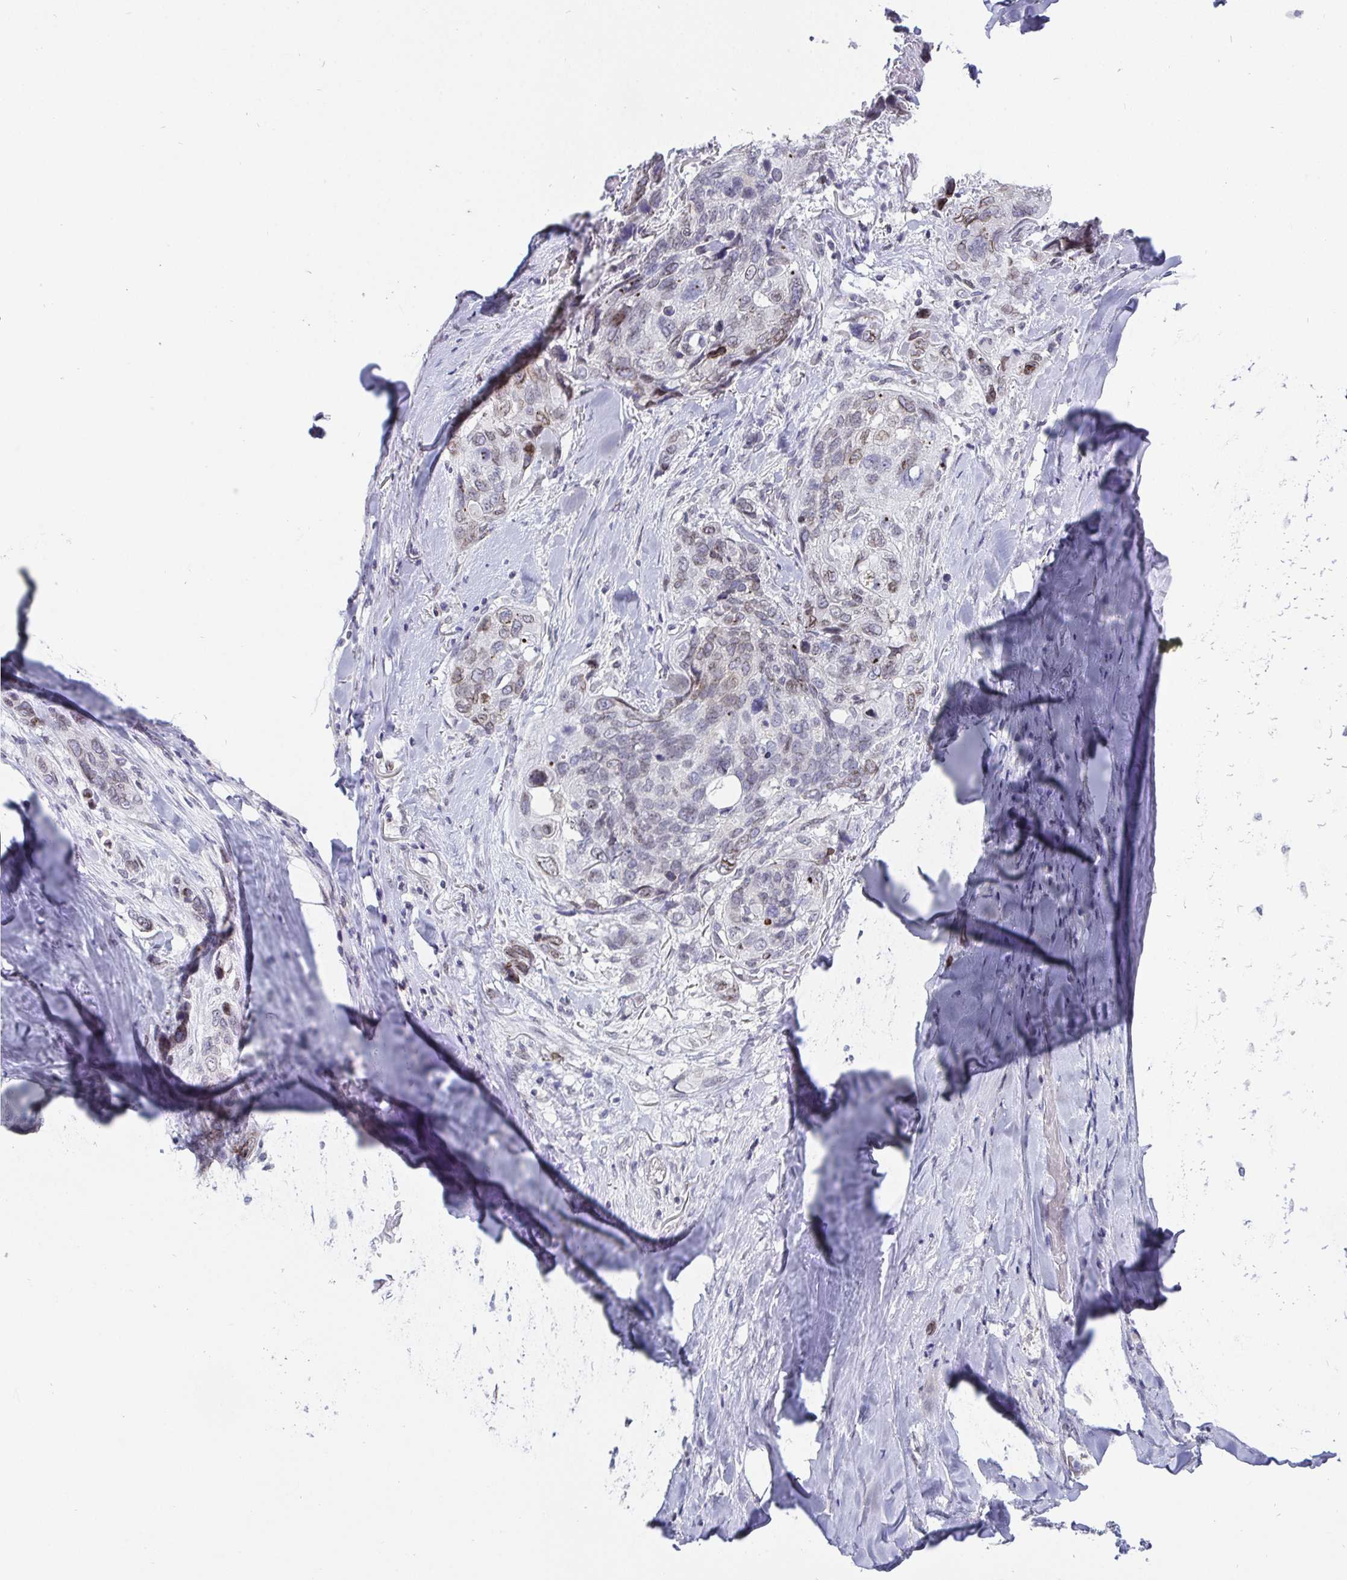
{"staining": {"intensity": "weak", "quantity": "<25%", "location": "nuclear"}, "tissue": "lung cancer", "cell_type": "Tumor cells", "image_type": "cancer", "snomed": [{"axis": "morphology", "description": "Squamous cell carcinoma, NOS"}, {"axis": "morphology", "description": "Squamous cell carcinoma, metastatic, NOS"}, {"axis": "topography", "description": "Lymph node"}, {"axis": "topography", "description": "Lung"}], "caption": "A histopathology image of human lung metastatic squamous cell carcinoma is negative for staining in tumor cells. (DAB (3,3'-diaminobenzidine) immunohistochemistry visualized using brightfield microscopy, high magnification).", "gene": "EMD", "patient": {"sex": "male", "age": 41}}